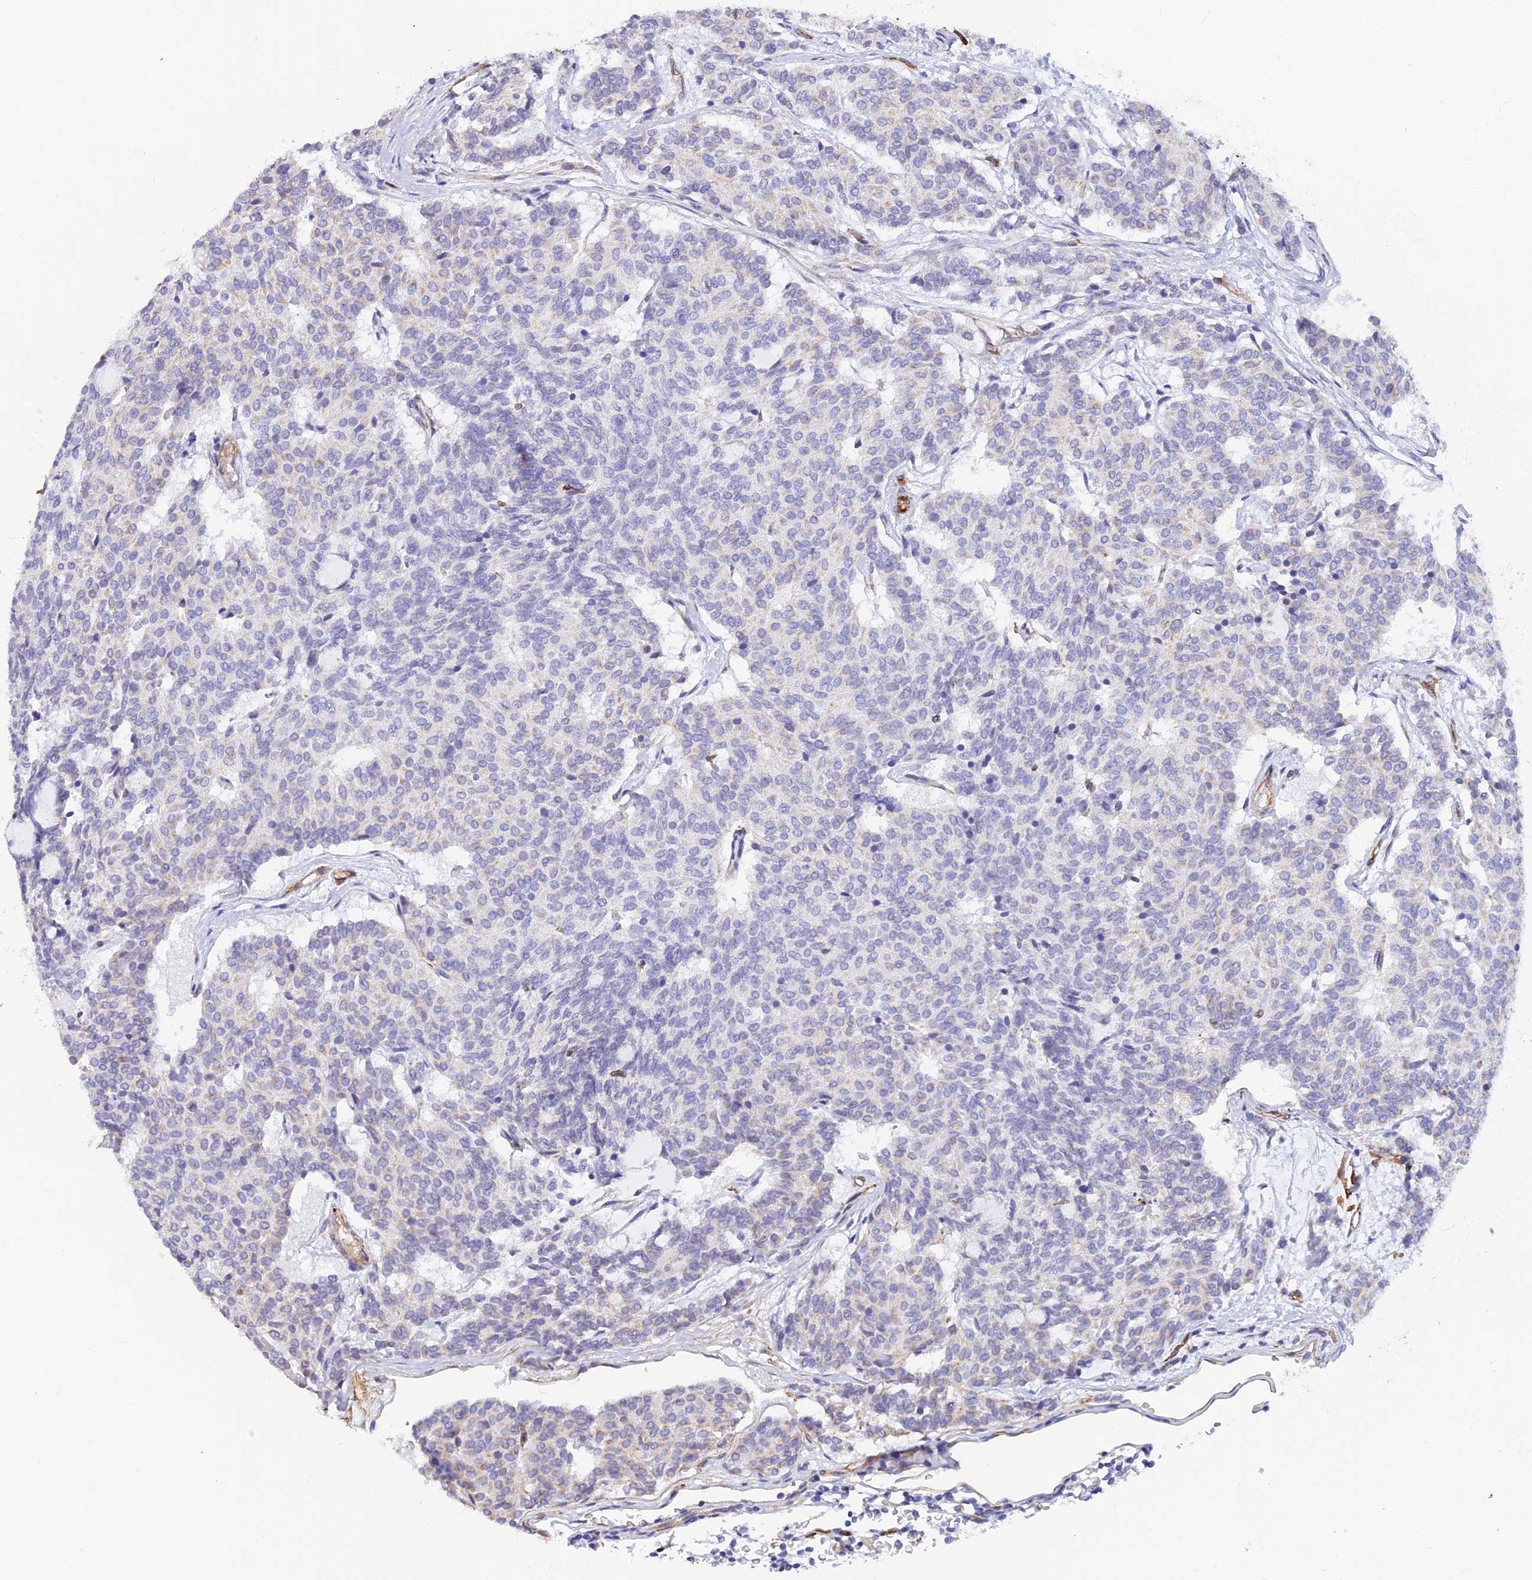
{"staining": {"intensity": "negative", "quantity": "none", "location": "none"}, "tissue": "carcinoid", "cell_type": "Tumor cells", "image_type": "cancer", "snomed": [{"axis": "morphology", "description": "Carcinoid, malignant, NOS"}, {"axis": "topography", "description": "Pancreas"}], "caption": "Tumor cells show no significant protein staining in carcinoid.", "gene": "ALDH1L2", "patient": {"sex": "female", "age": 54}}